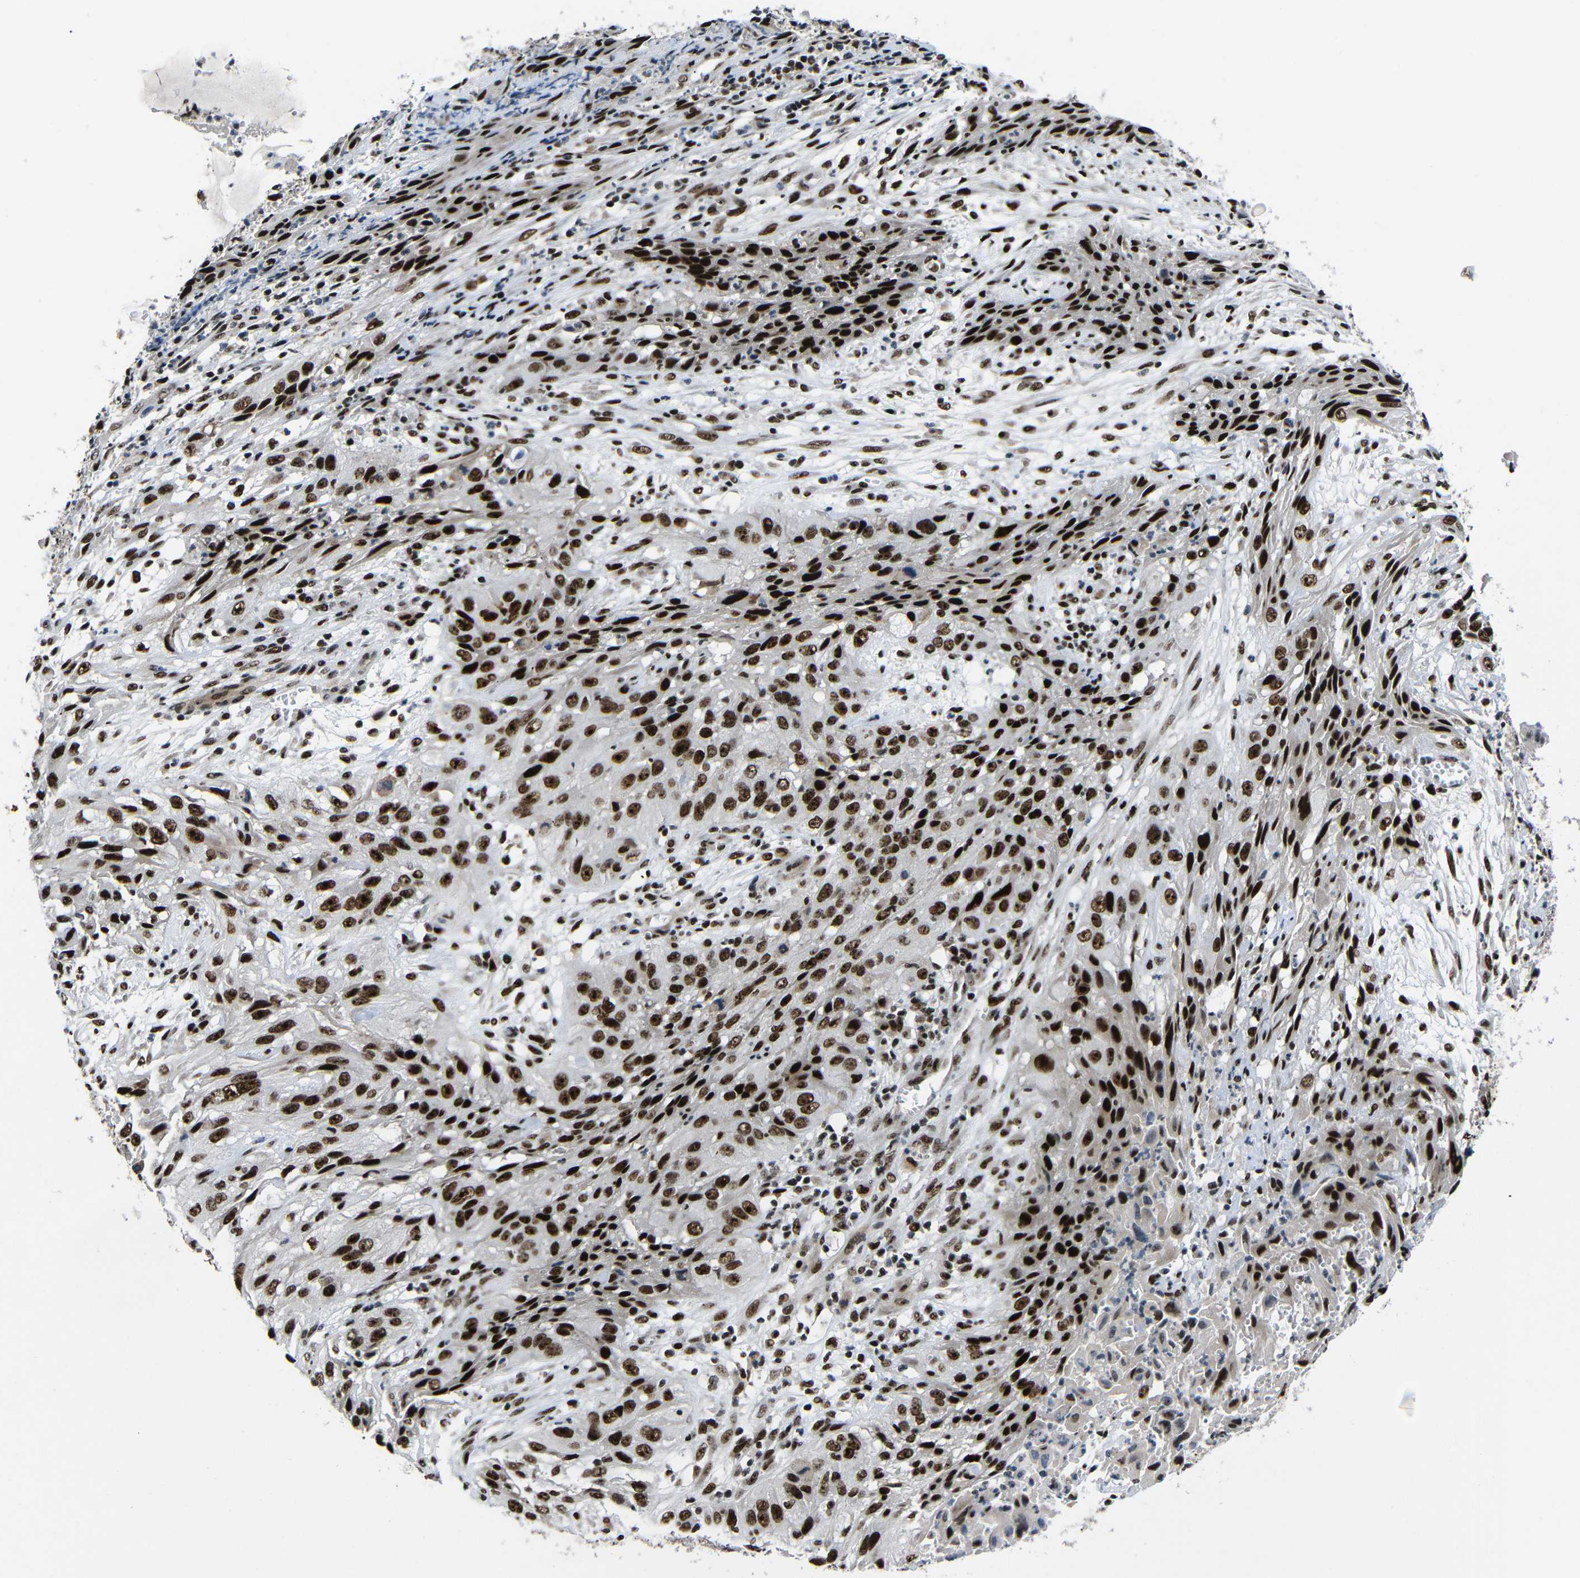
{"staining": {"intensity": "strong", "quantity": ">75%", "location": "nuclear"}, "tissue": "cervical cancer", "cell_type": "Tumor cells", "image_type": "cancer", "snomed": [{"axis": "morphology", "description": "Squamous cell carcinoma, NOS"}, {"axis": "topography", "description": "Cervix"}], "caption": "Squamous cell carcinoma (cervical) was stained to show a protein in brown. There is high levels of strong nuclear staining in about >75% of tumor cells.", "gene": "SETDB2", "patient": {"sex": "female", "age": 32}}